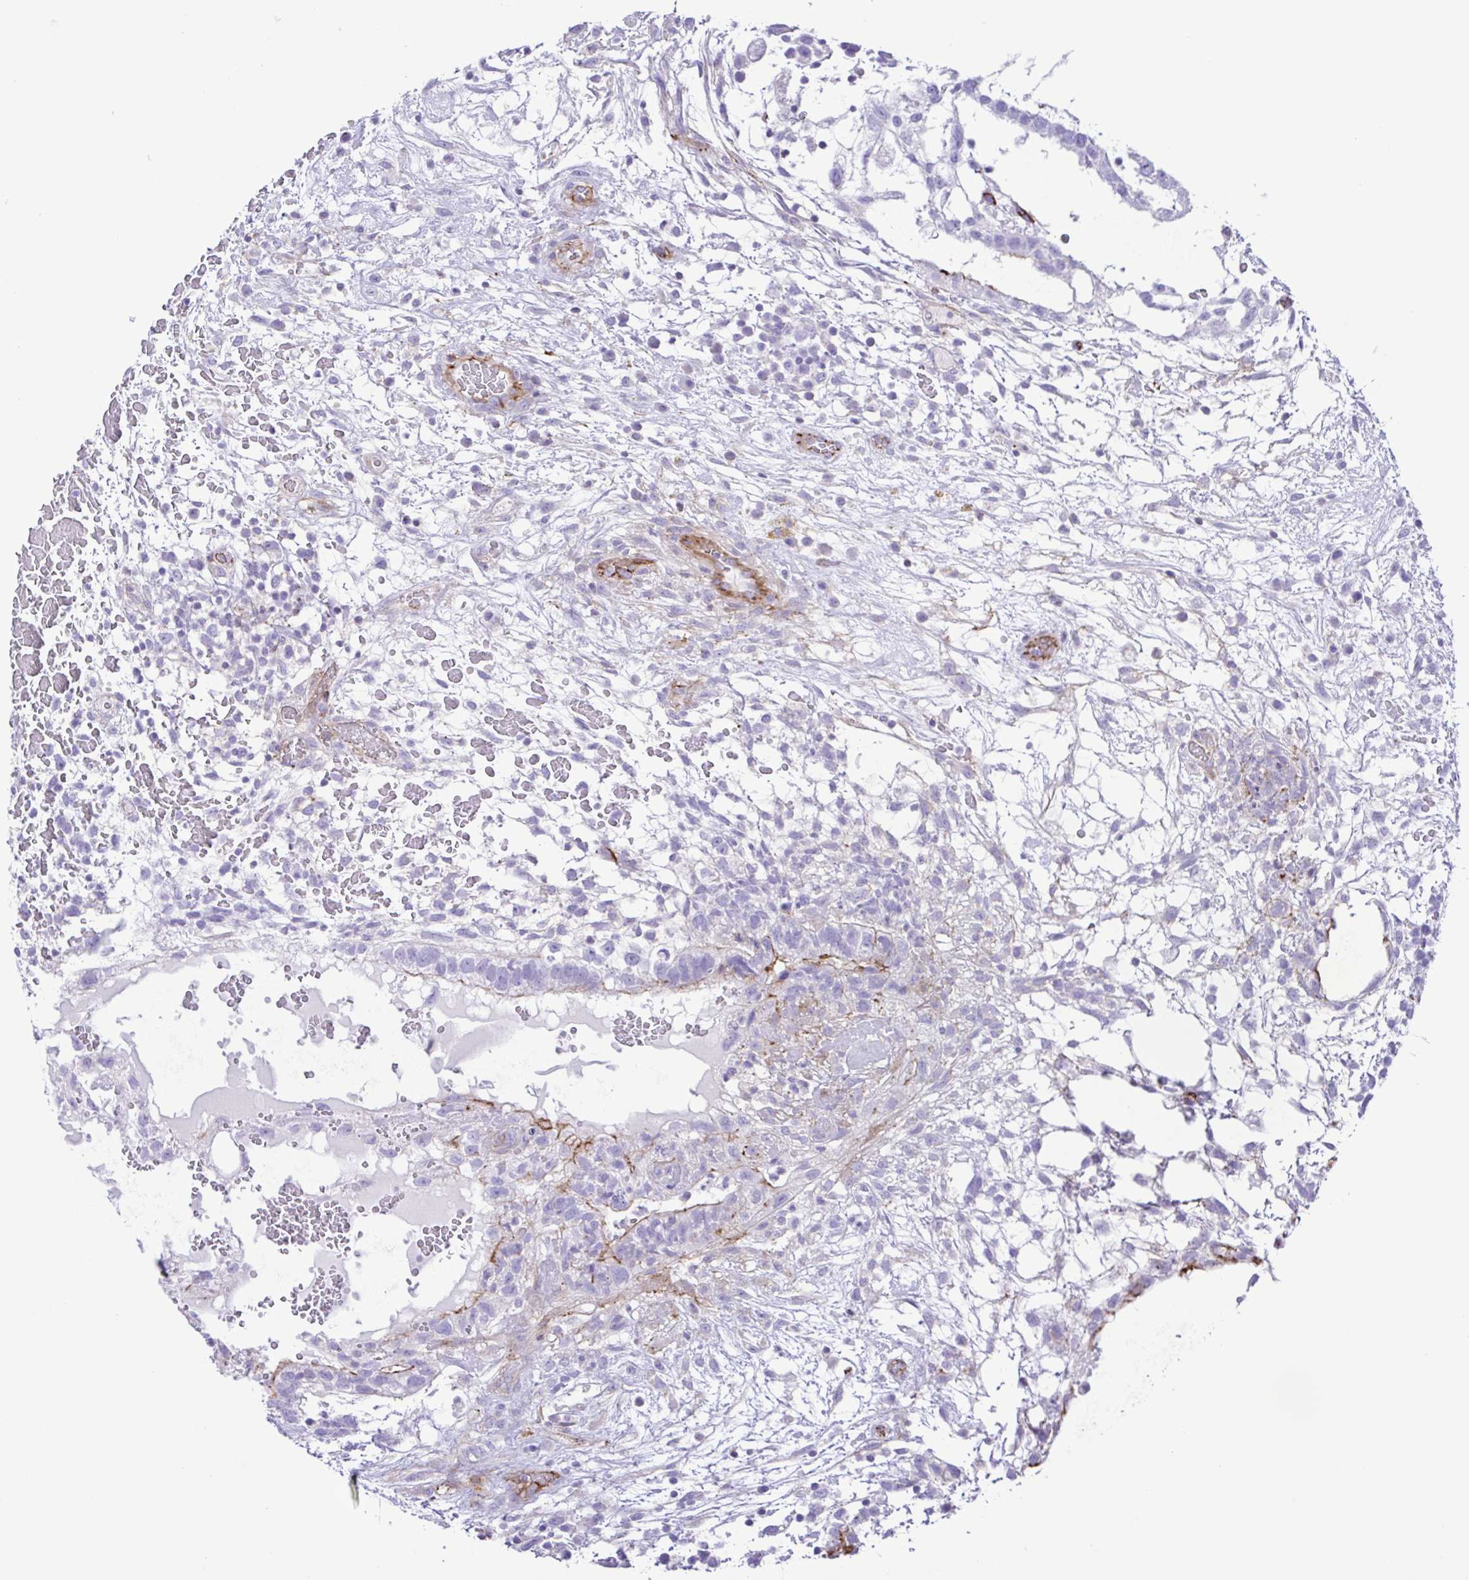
{"staining": {"intensity": "negative", "quantity": "none", "location": "none"}, "tissue": "testis cancer", "cell_type": "Tumor cells", "image_type": "cancer", "snomed": [{"axis": "morphology", "description": "Normal tissue, NOS"}, {"axis": "morphology", "description": "Carcinoma, Embryonal, NOS"}, {"axis": "topography", "description": "Testis"}], "caption": "An immunohistochemistry image of testis embryonal carcinoma is shown. There is no staining in tumor cells of testis embryonal carcinoma.", "gene": "FLT1", "patient": {"sex": "male", "age": 32}}